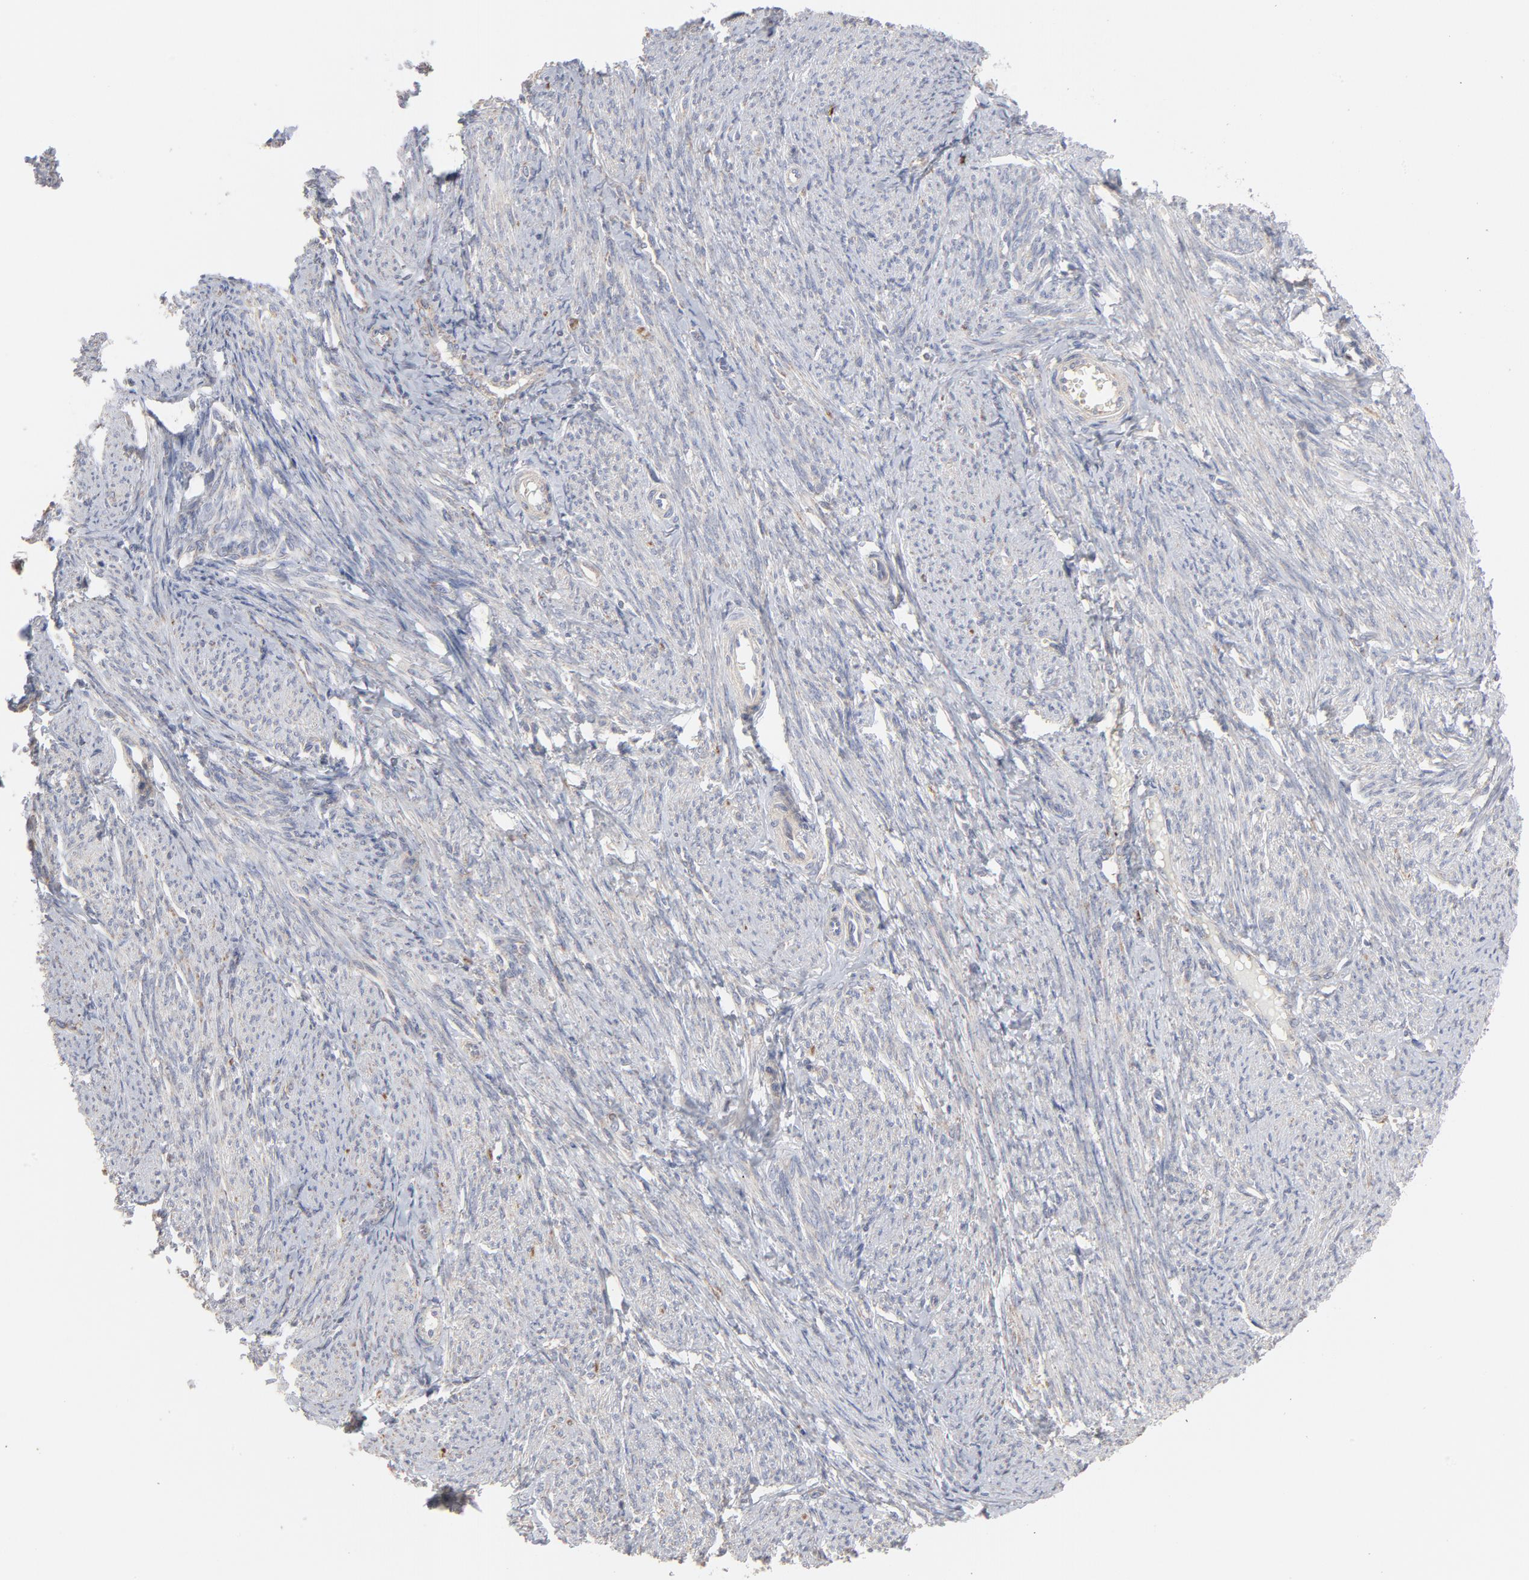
{"staining": {"intensity": "negative", "quantity": "none", "location": "none"}, "tissue": "smooth muscle", "cell_type": "Smooth muscle cells", "image_type": "normal", "snomed": [{"axis": "morphology", "description": "Normal tissue, NOS"}, {"axis": "topography", "description": "Smooth muscle"}, {"axis": "topography", "description": "Cervix"}], "caption": "High magnification brightfield microscopy of benign smooth muscle stained with DAB (3,3'-diaminobenzidine) (brown) and counterstained with hematoxylin (blue): smooth muscle cells show no significant positivity.", "gene": "PPFIBP2", "patient": {"sex": "female", "age": 70}}